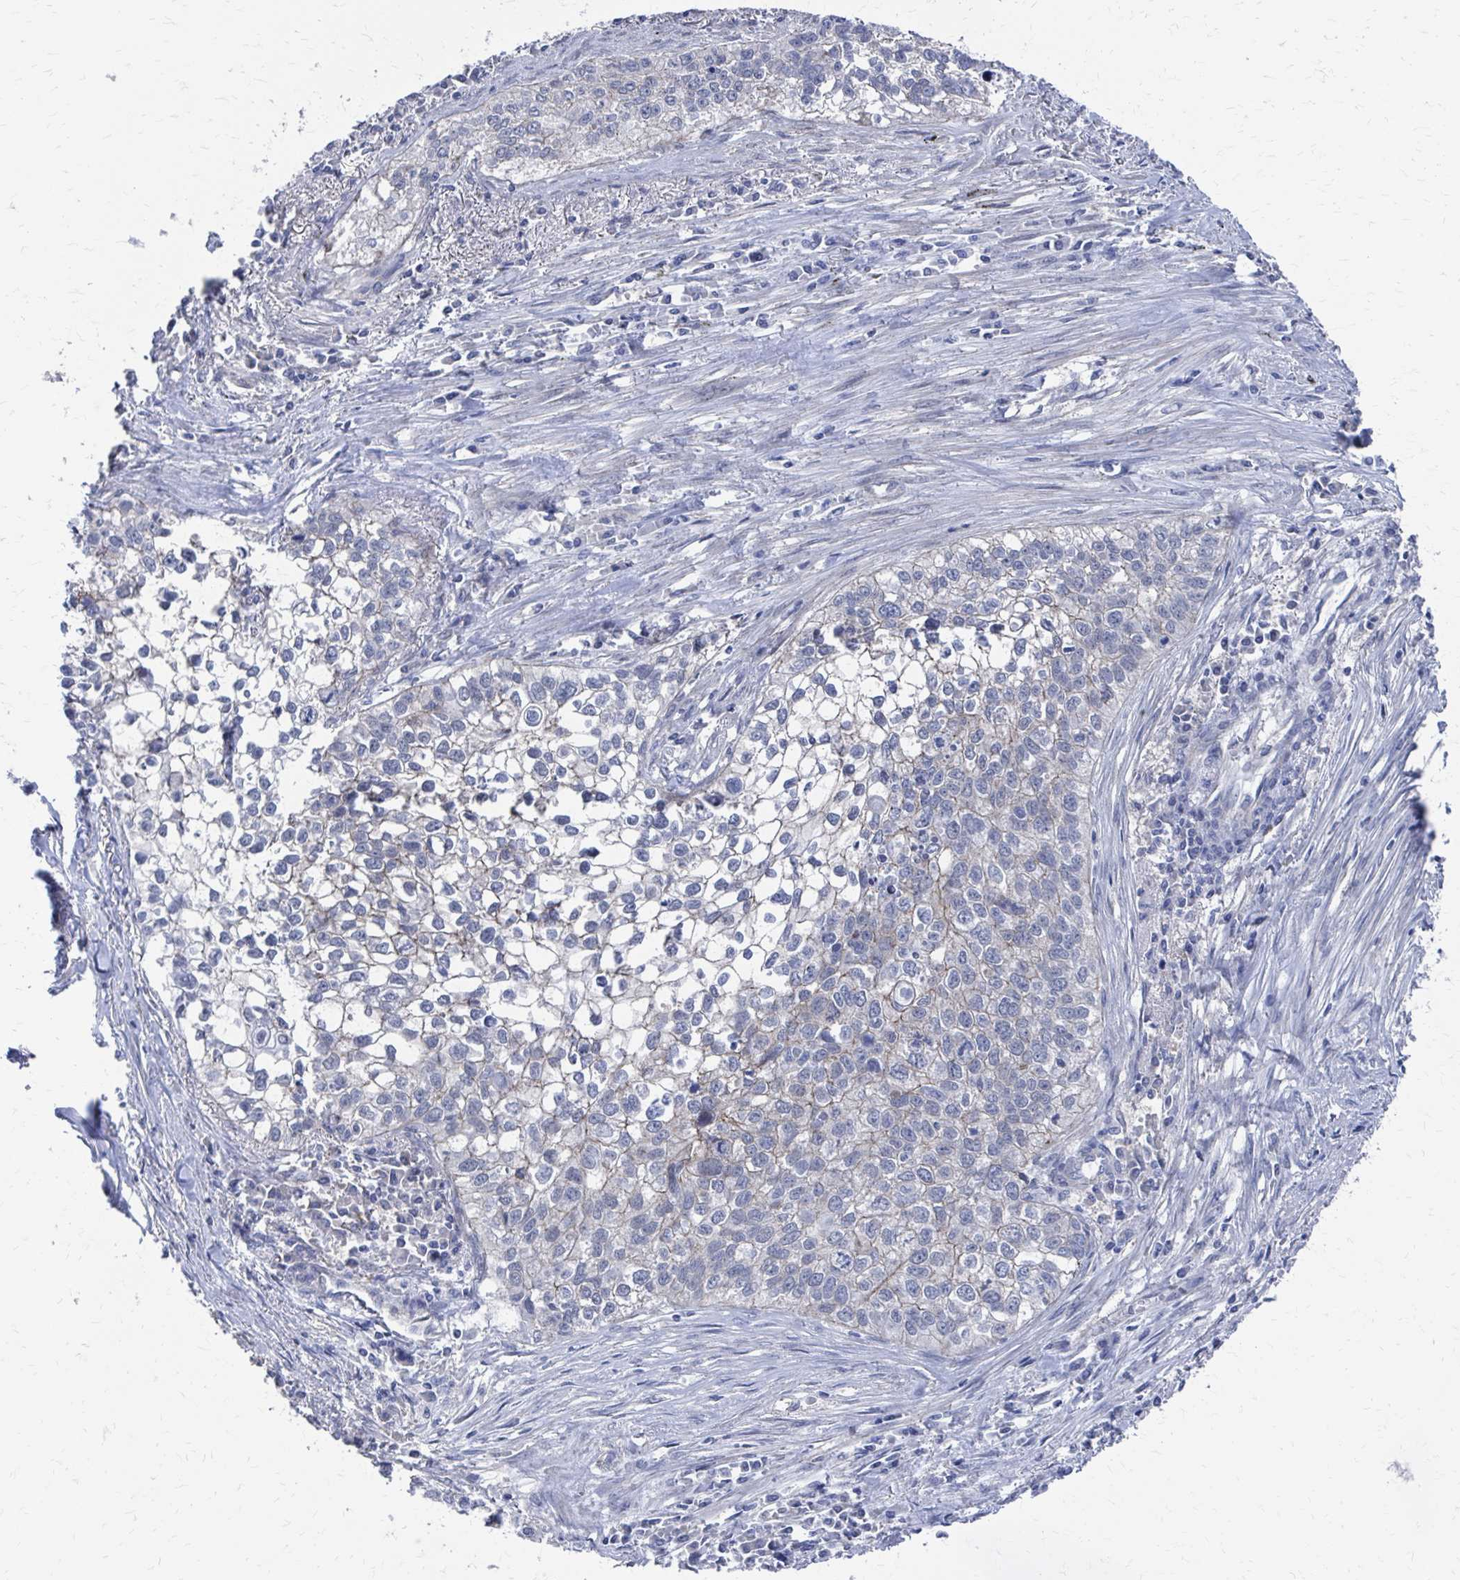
{"staining": {"intensity": "negative", "quantity": "none", "location": "none"}, "tissue": "lung cancer", "cell_type": "Tumor cells", "image_type": "cancer", "snomed": [{"axis": "morphology", "description": "Squamous cell carcinoma, NOS"}, {"axis": "topography", "description": "Lung"}], "caption": "Immunohistochemistry of lung cancer (squamous cell carcinoma) exhibits no positivity in tumor cells.", "gene": "PLEKHG7", "patient": {"sex": "male", "age": 74}}